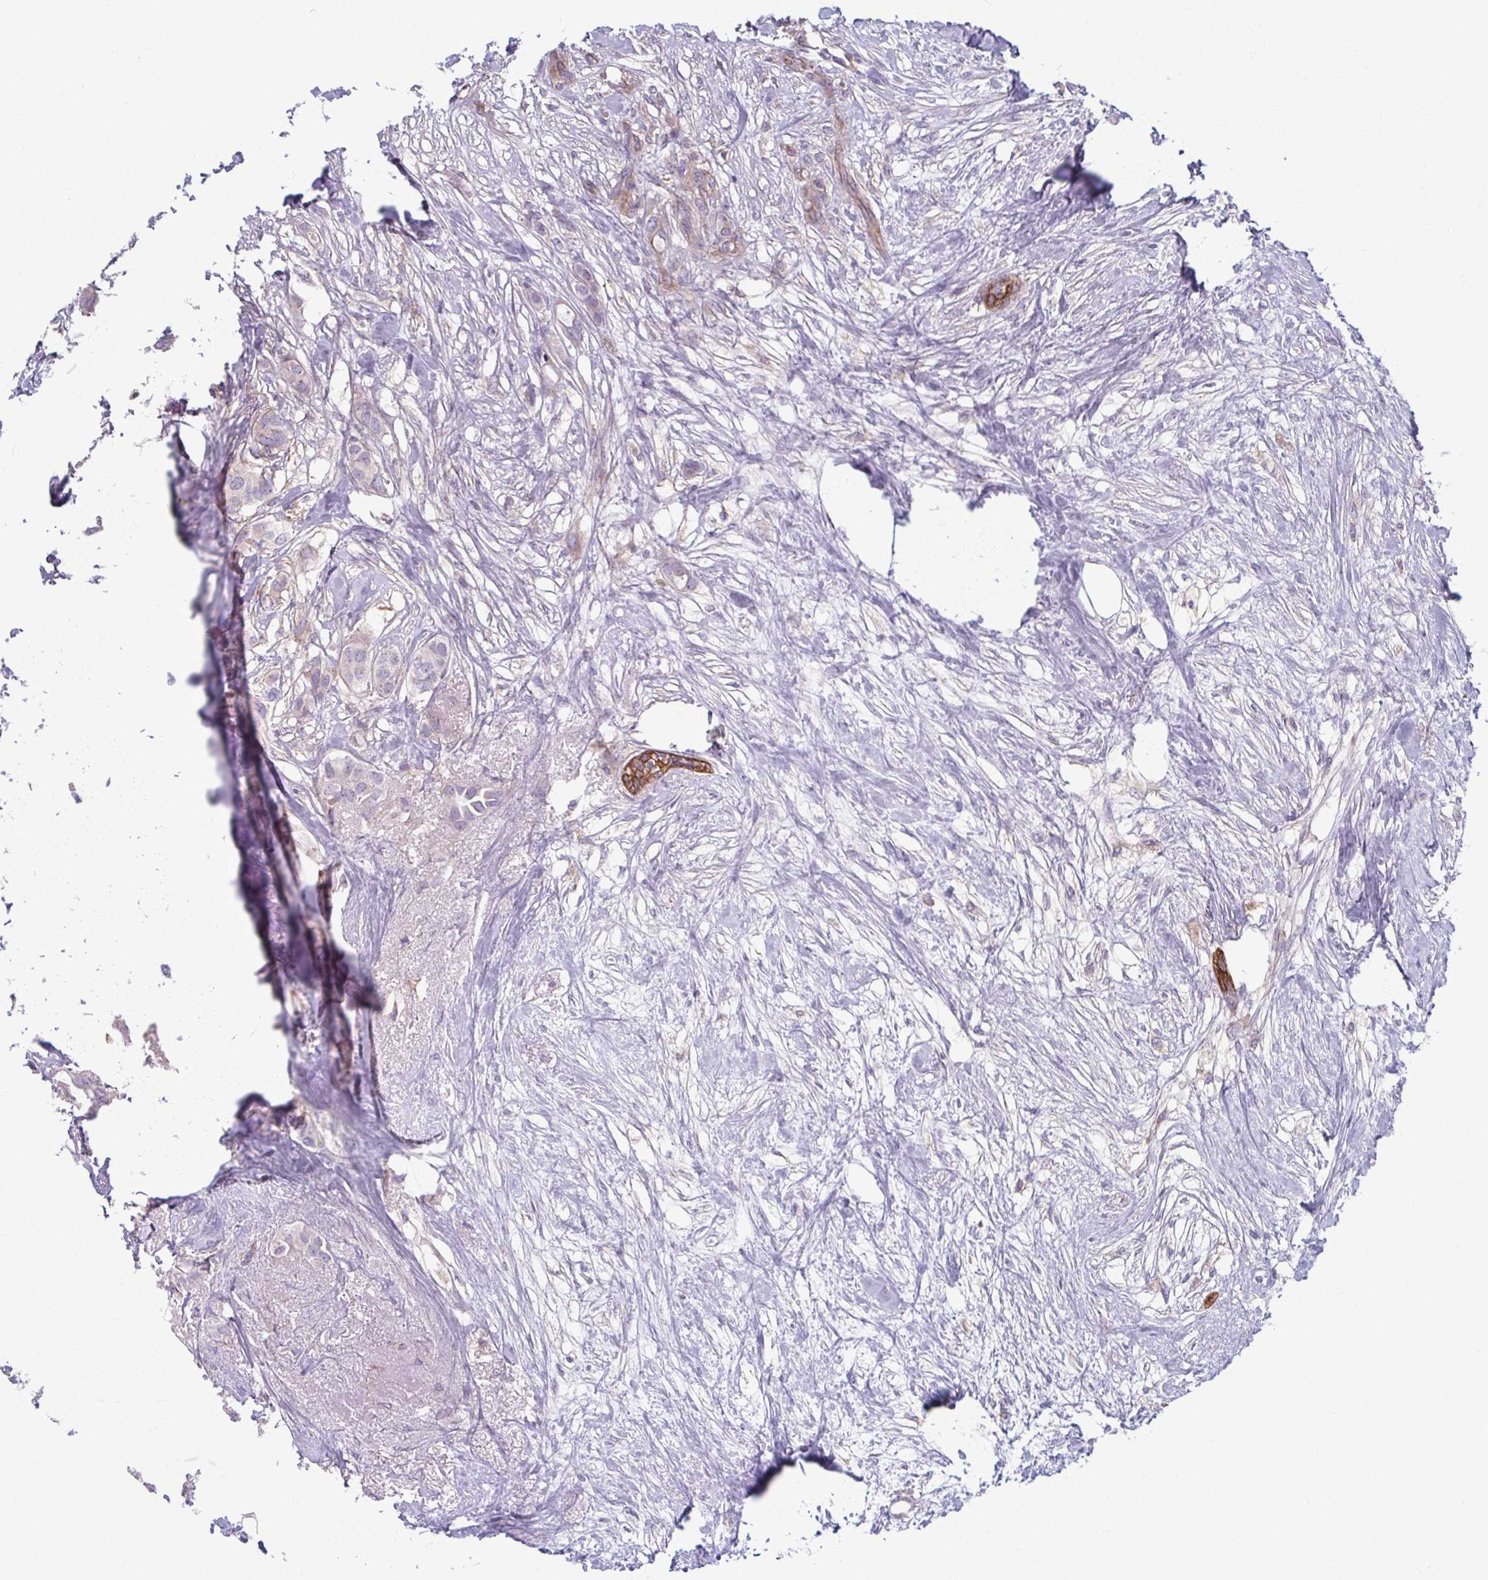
{"staining": {"intensity": "weak", "quantity": "25%-75%", "location": "cytoplasmic/membranous"}, "tissue": "breast cancer", "cell_type": "Tumor cells", "image_type": "cancer", "snomed": [{"axis": "morphology", "description": "Duct carcinoma"}, {"axis": "topography", "description": "Breast"}], "caption": "Immunohistochemical staining of intraductal carcinoma (breast) reveals low levels of weak cytoplasmic/membranous staining in about 25%-75% of tumor cells.", "gene": "EID2B", "patient": {"sex": "female", "age": 62}}